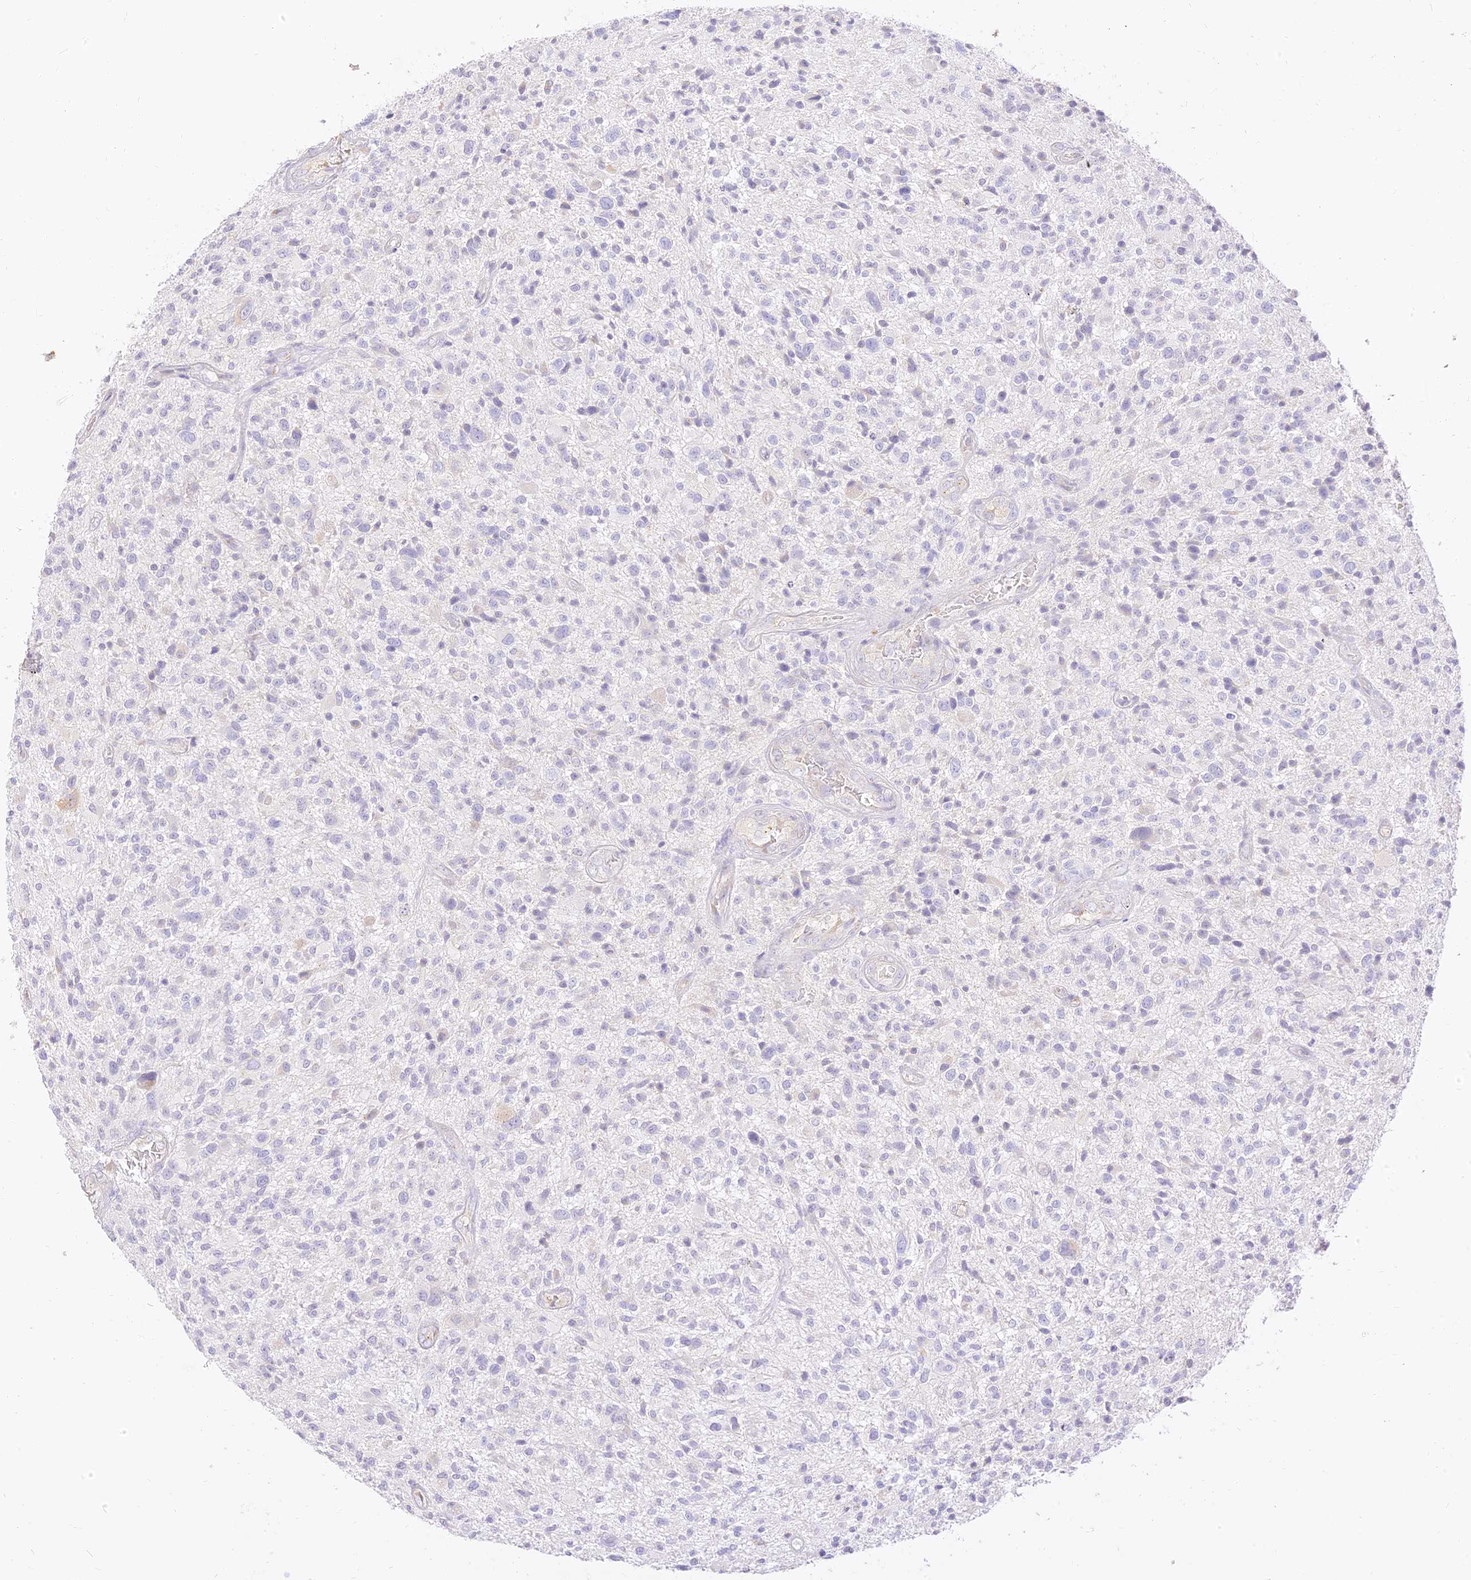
{"staining": {"intensity": "negative", "quantity": "none", "location": "none"}, "tissue": "glioma", "cell_type": "Tumor cells", "image_type": "cancer", "snomed": [{"axis": "morphology", "description": "Glioma, malignant, High grade"}, {"axis": "topography", "description": "Brain"}], "caption": "There is no significant positivity in tumor cells of malignant glioma (high-grade).", "gene": "SEC13", "patient": {"sex": "male", "age": 47}}